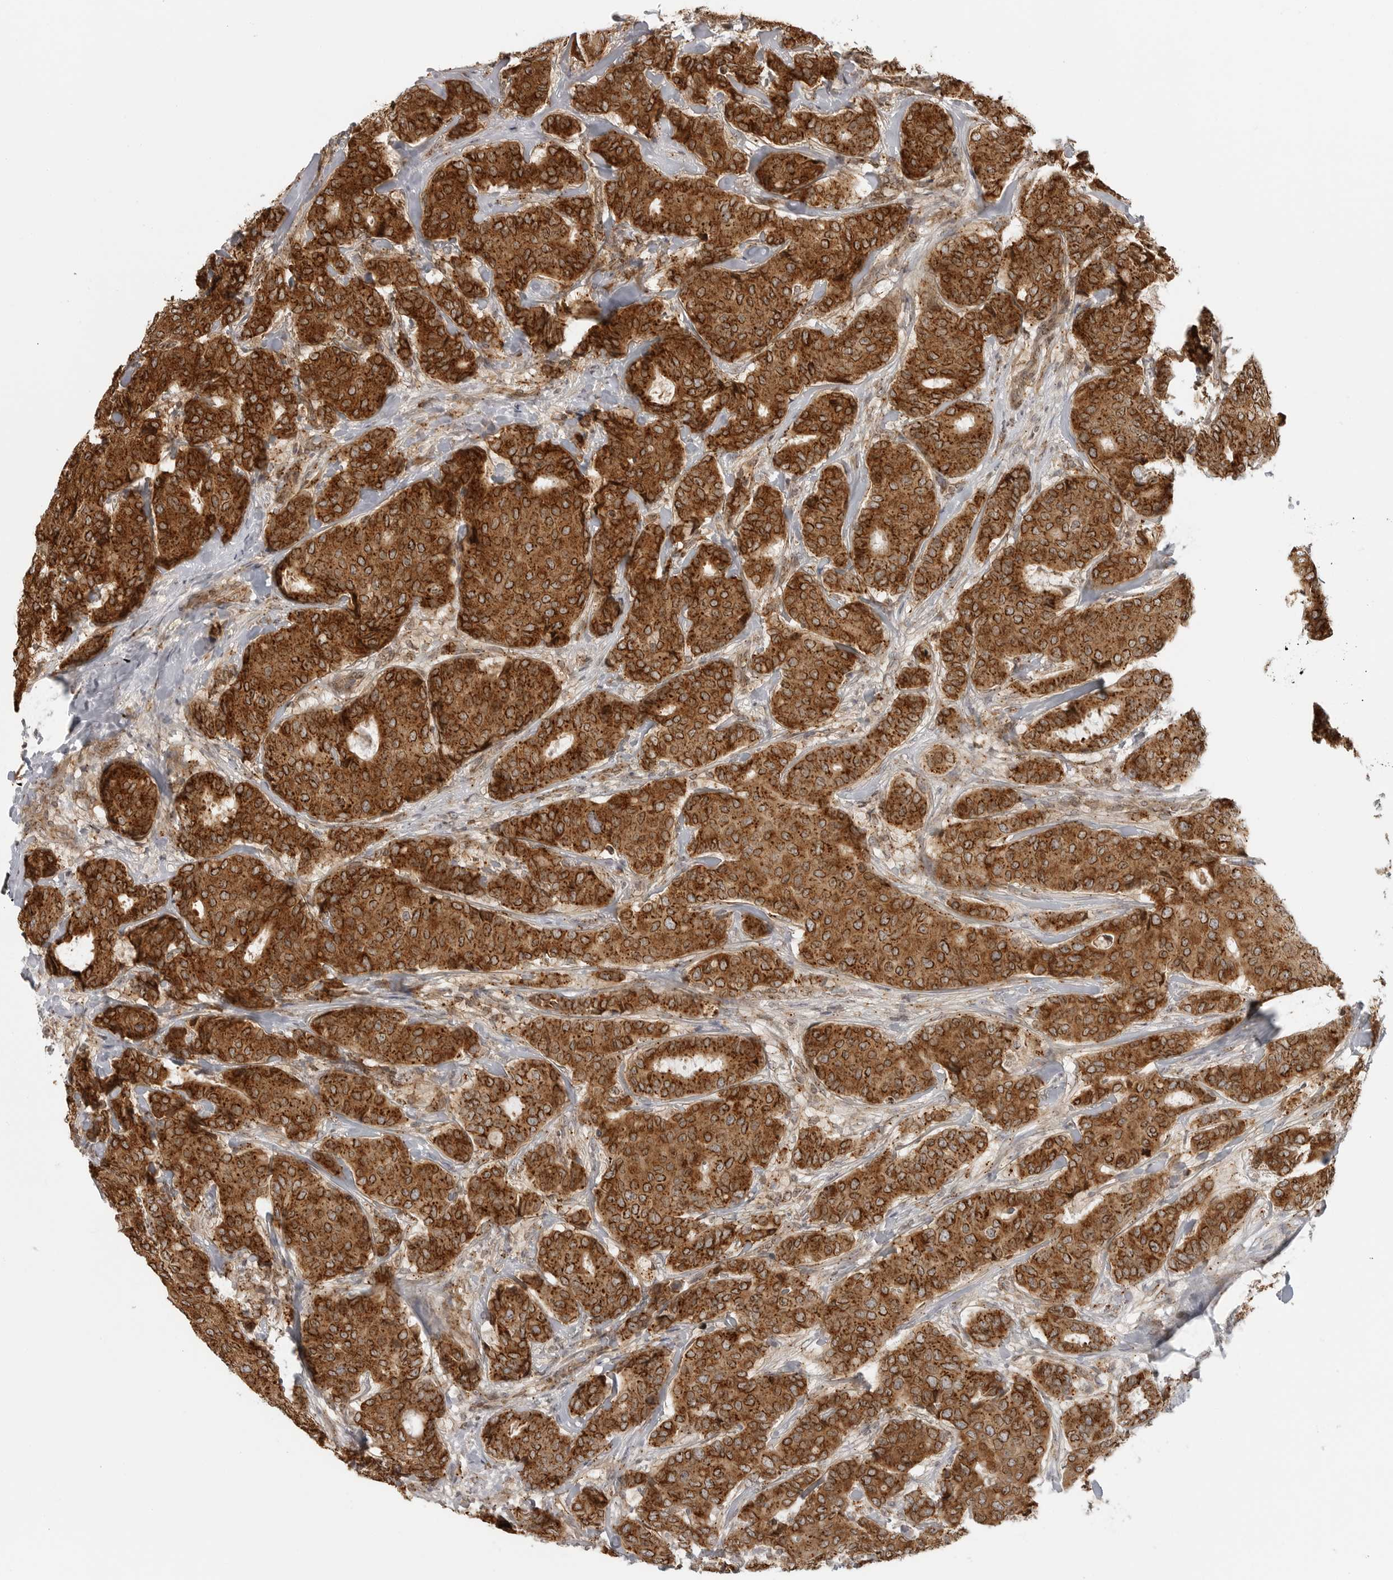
{"staining": {"intensity": "strong", "quantity": ">75%", "location": "cytoplasmic/membranous"}, "tissue": "breast cancer", "cell_type": "Tumor cells", "image_type": "cancer", "snomed": [{"axis": "morphology", "description": "Duct carcinoma"}, {"axis": "topography", "description": "Breast"}], "caption": "This image demonstrates immunohistochemistry (IHC) staining of infiltrating ductal carcinoma (breast), with high strong cytoplasmic/membranous expression in about >75% of tumor cells.", "gene": "COPA", "patient": {"sex": "female", "age": 75}}